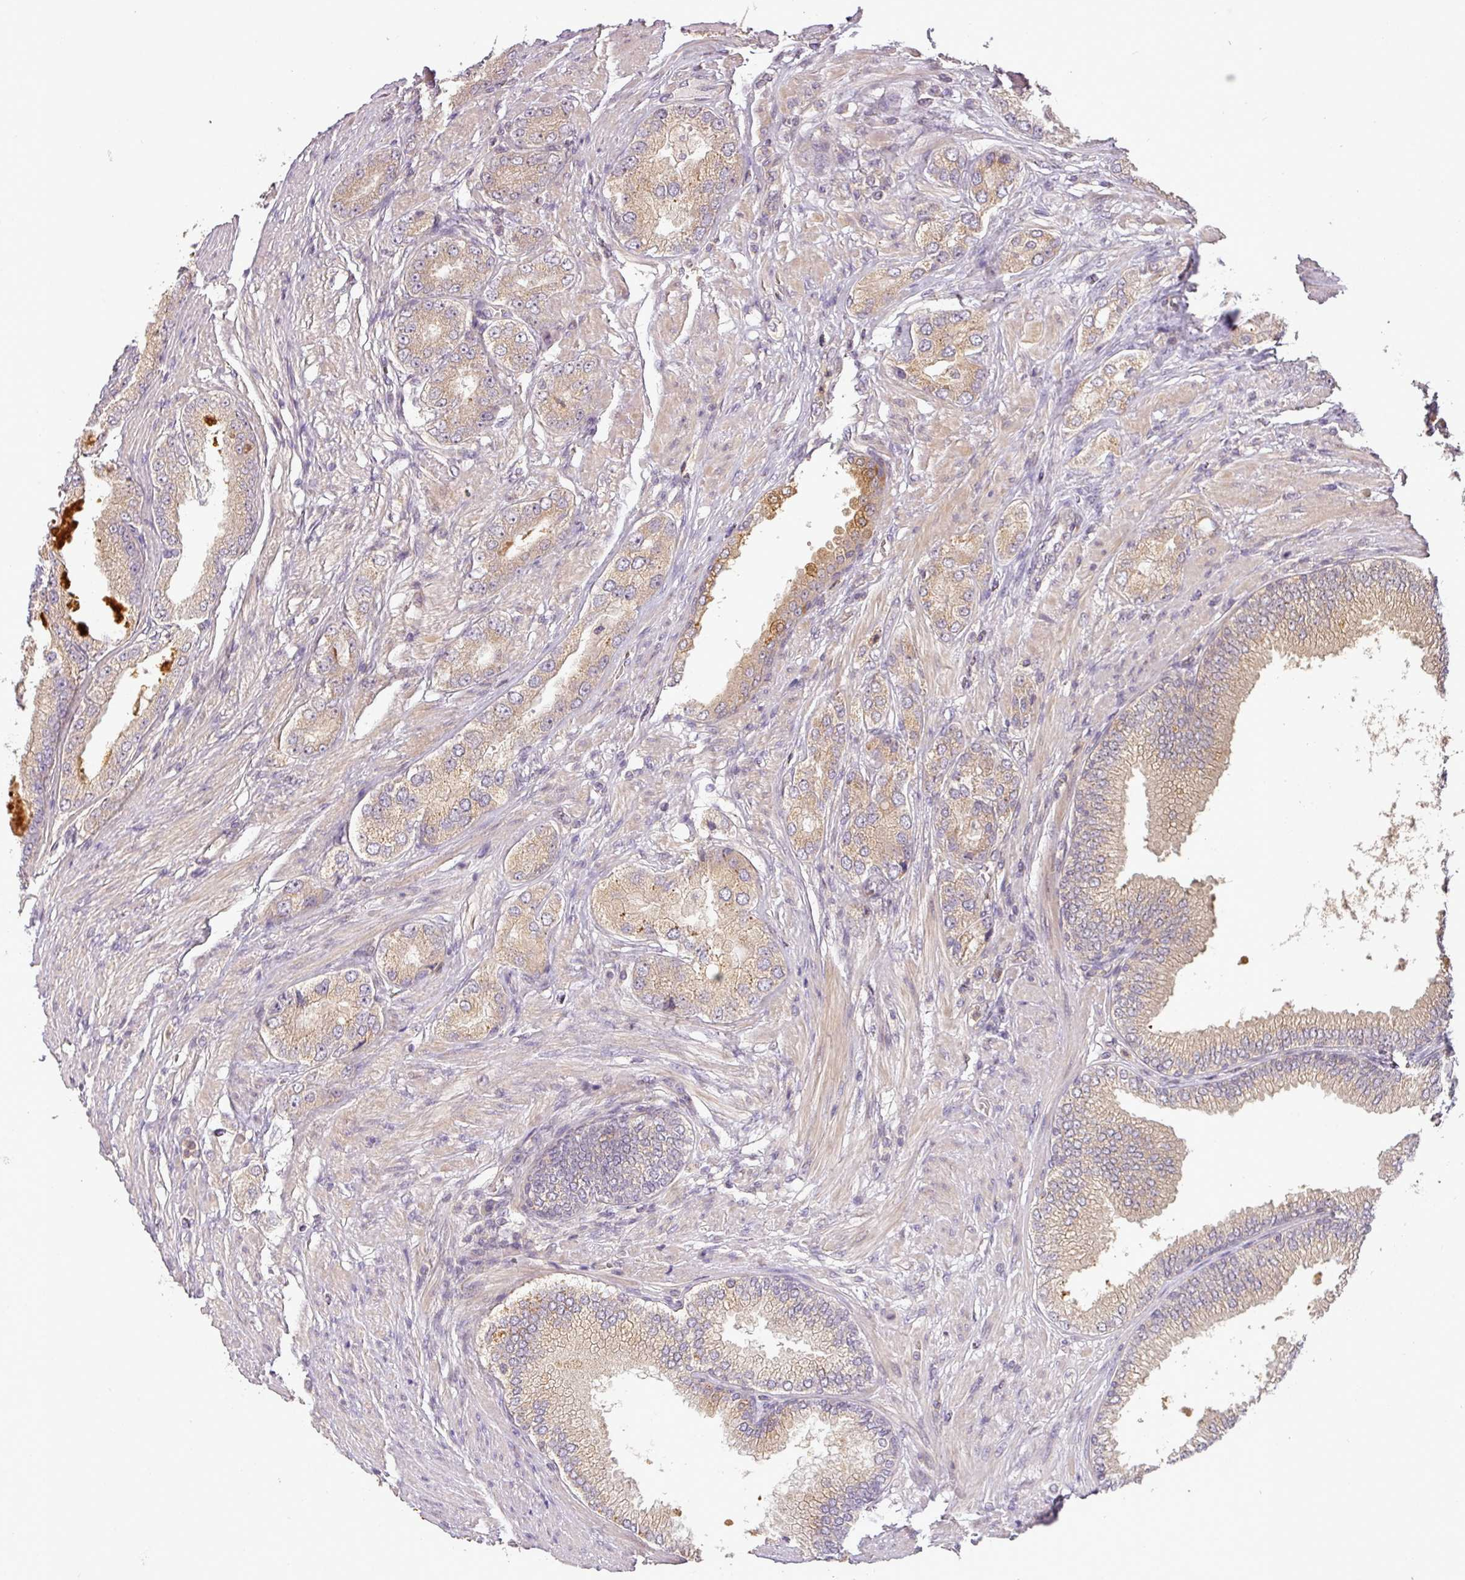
{"staining": {"intensity": "weak", "quantity": ">75%", "location": "cytoplasmic/membranous"}, "tissue": "prostate cancer", "cell_type": "Tumor cells", "image_type": "cancer", "snomed": [{"axis": "morphology", "description": "Adenocarcinoma, High grade"}, {"axis": "topography", "description": "Prostate"}], "caption": "A histopathology image of human high-grade adenocarcinoma (prostate) stained for a protein shows weak cytoplasmic/membranous brown staining in tumor cells.", "gene": "NIN", "patient": {"sex": "male", "age": 71}}